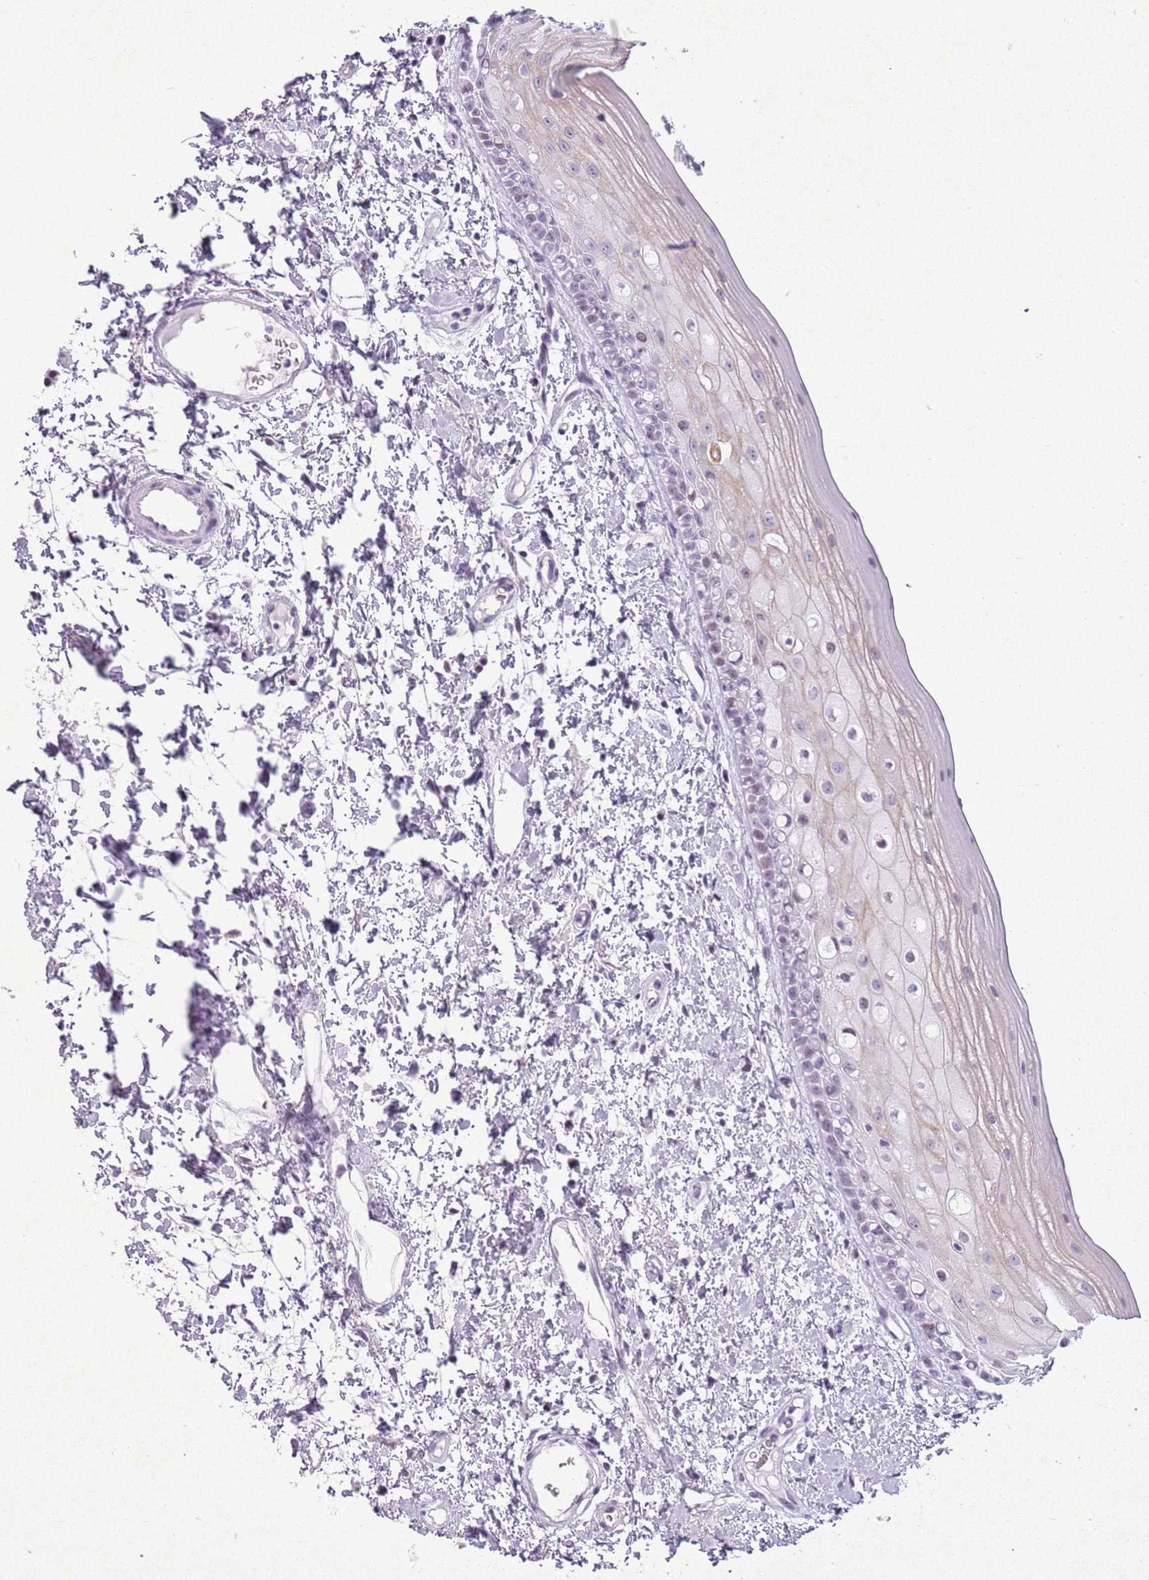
{"staining": {"intensity": "negative", "quantity": "none", "location": "none"}, "tissue": "oral mucosa", "cell_type": "Squamous epithelial cells", "image_type": "normal", "snomed": [{"axis": "morphology", "description": "Normal tissue, NOS"}, {"axis": "topography", "description": "Oral tissue"}], "caption": "This is a histopathology image of immunohistochemistry (IHC) staining of normal oral mucosa, which shows no staining in squamous epithelial cells. Brightfield microscopy of IHC stained with DAB (brown) and hematoxylin (blue), captured at high magnification.", "gene": "ASIP", "patient": {"sex": "female", "age": 76}}